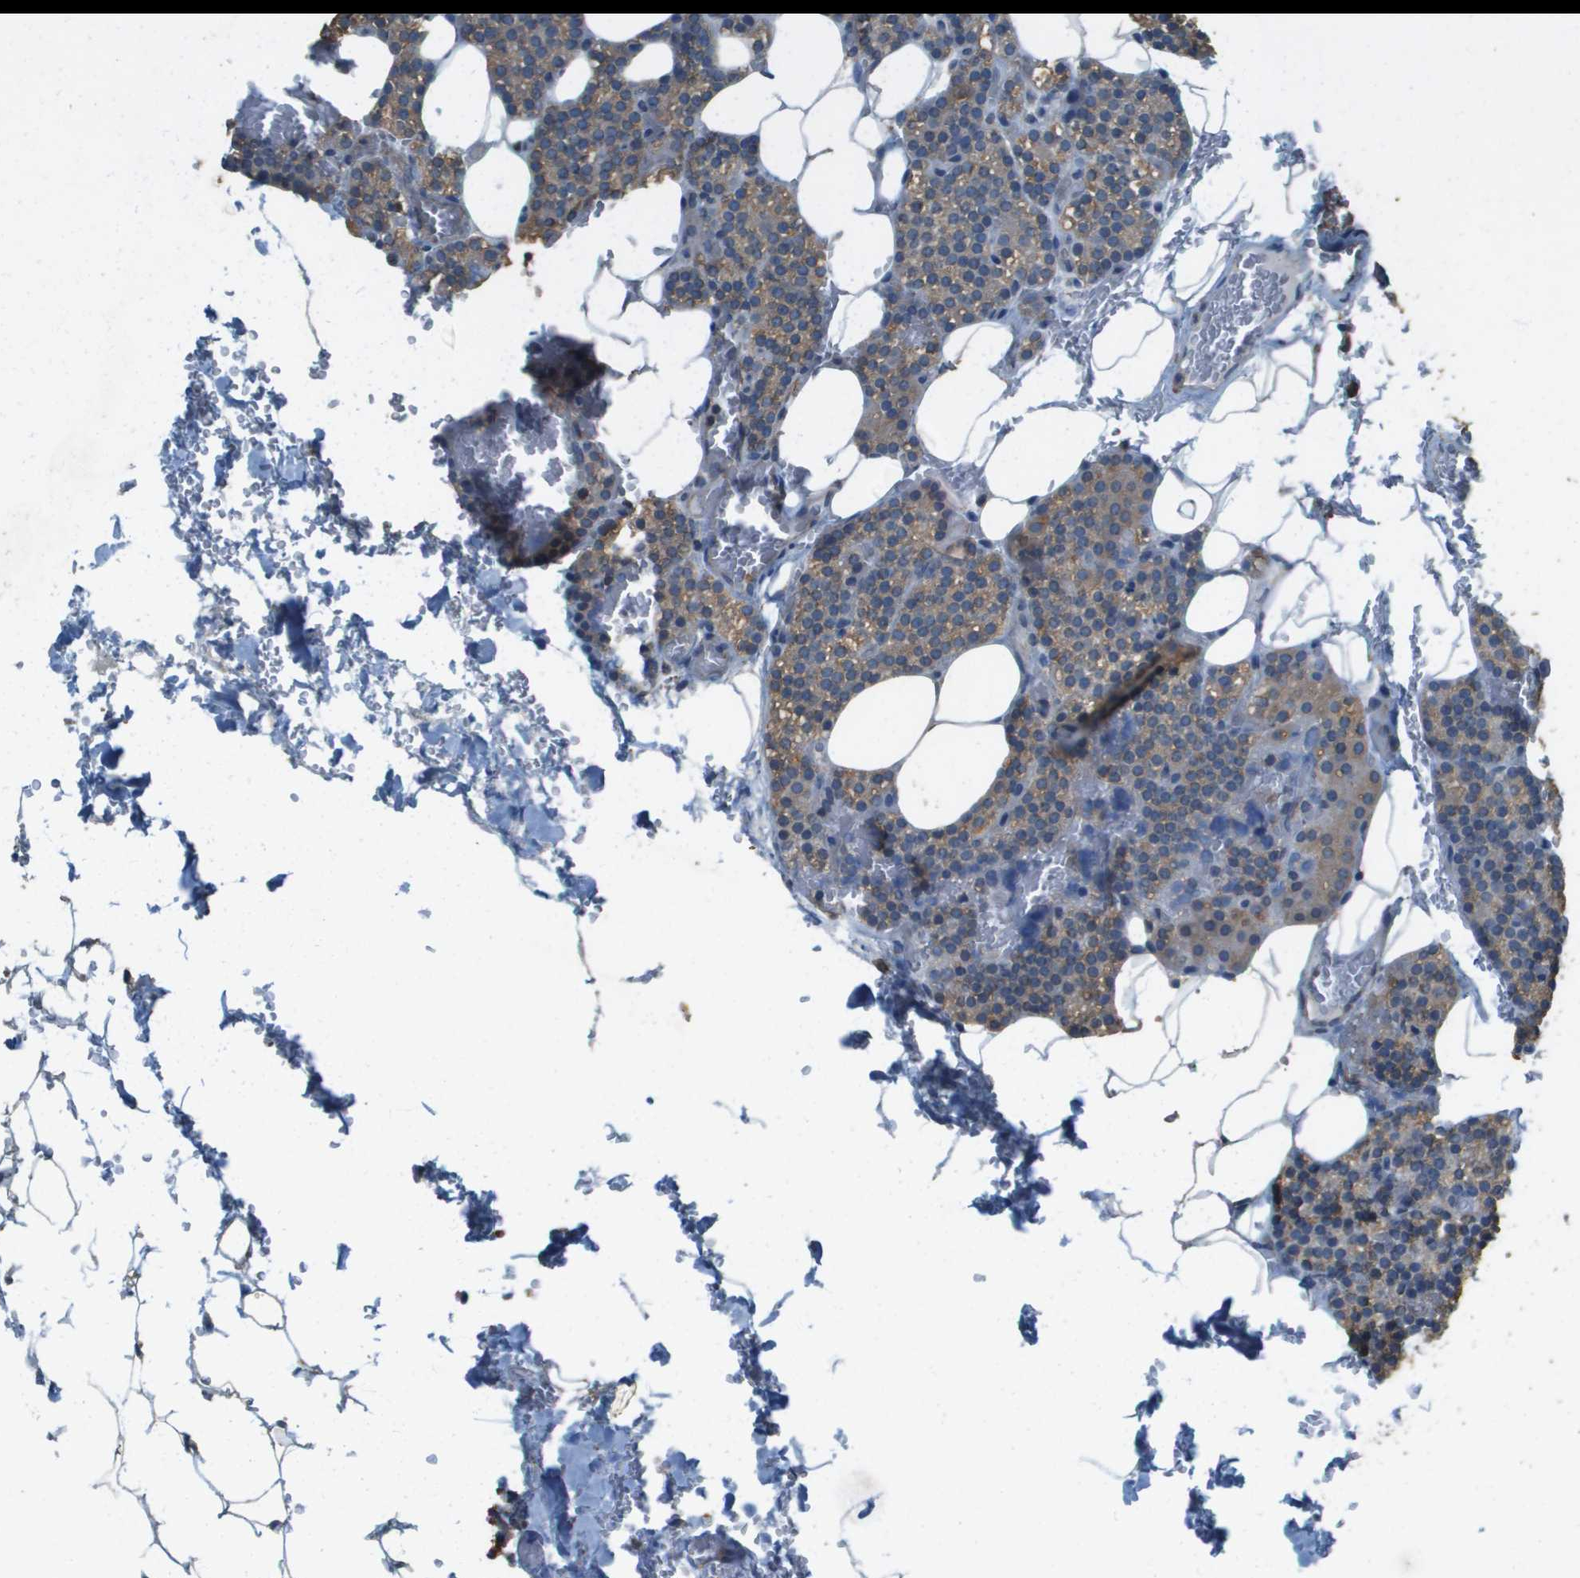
{"staining": {"intensity": "moderate", "quantity": "25%-75%", "location": "cytoplasmic/membranous"}, "tissue": "parathyroid gland", "cell_type": "Glandular cells", "image_type": "normal", "snomed": [{"axis": "morphology", "description": "Normal tissue, NOS"}, {"axis": "morphology", "description": "Inflammation chronic"}, {"axis": "morphology", "description": "Goiter, colloid"}, {"axis": "topography", "description": "Thyroid gland"}, {"axis": "topography", "description": "Parathyroid gland"}], "caption": "Immunohistochemistry (IHC) photomicrograph of normal human parathyroid gland stained for a protein (brown), which shows medium levels of moderate cytoplasmic/membranous positivity in about 25%-75% of glandular cells.", "gene": "MS4A7", "patient": {"sex": "male", "age": 65}}